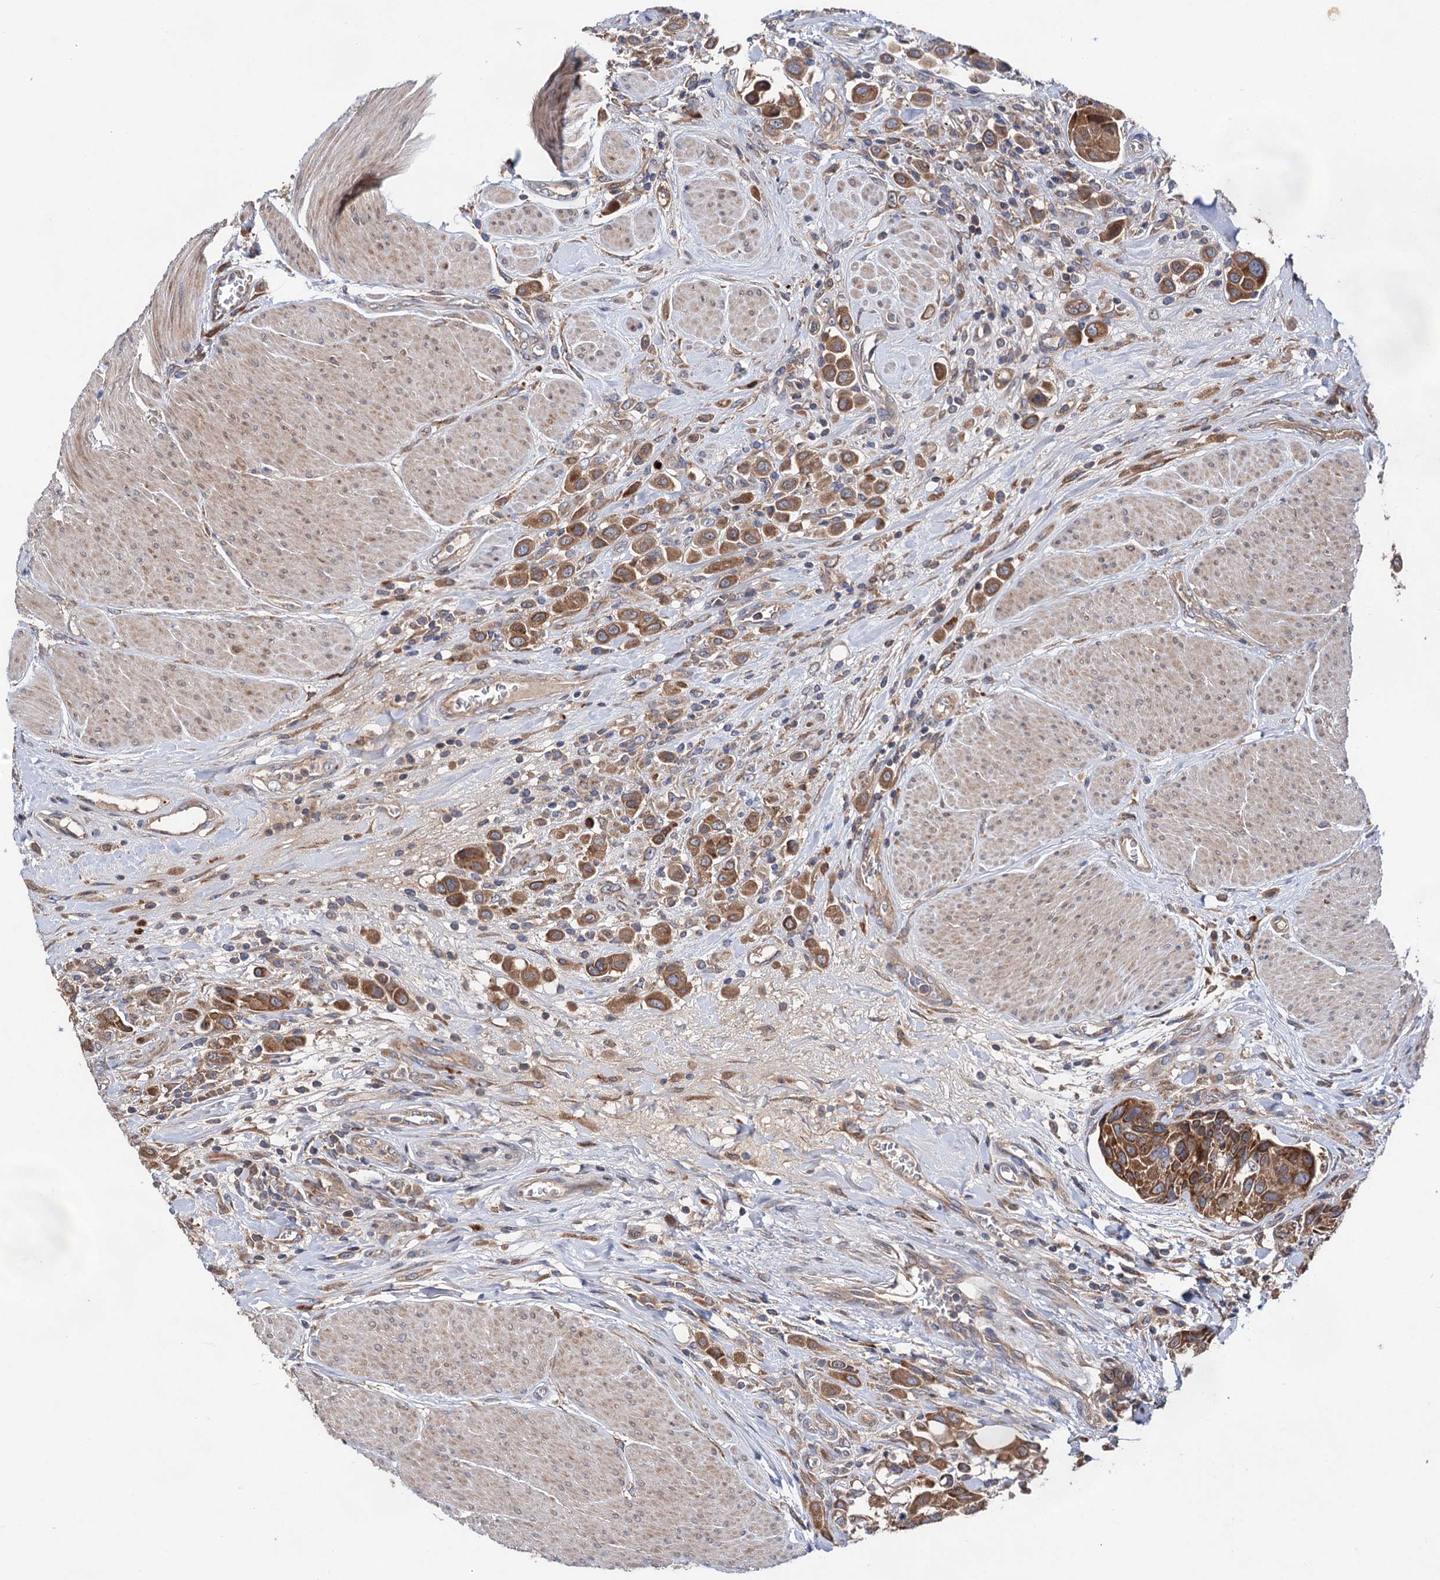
{"staining": {"intensity": "moderate", "quantity": ">75%", "location": "cytoplasmic/membranous"}, "tissue": "urothelial cancer", "cell_type": "Tumor cells", "image_type": "cancer", "snomed": [{"axis": "morphology", "description": "Urothelial carcinoma, High grade"}, {"axis": "topography", "description": "Urinary bladder"}], "caption": "Immunohistochemistry staining of urothelial carcinoma (high-grade), which shows medium levels of moderate cytoplasmic/membranous staining in about >75% of tumor cells indicating moderate cytoplasmic/membranous protein expression. The staining was performed using DAB (3,3'-diaminobenzidine) (brown) for protein detection and nuclei were counterstained in hematoxylin (blue).", "gene": "NAA25", "patient": {"sex": "male", "age": 50}}